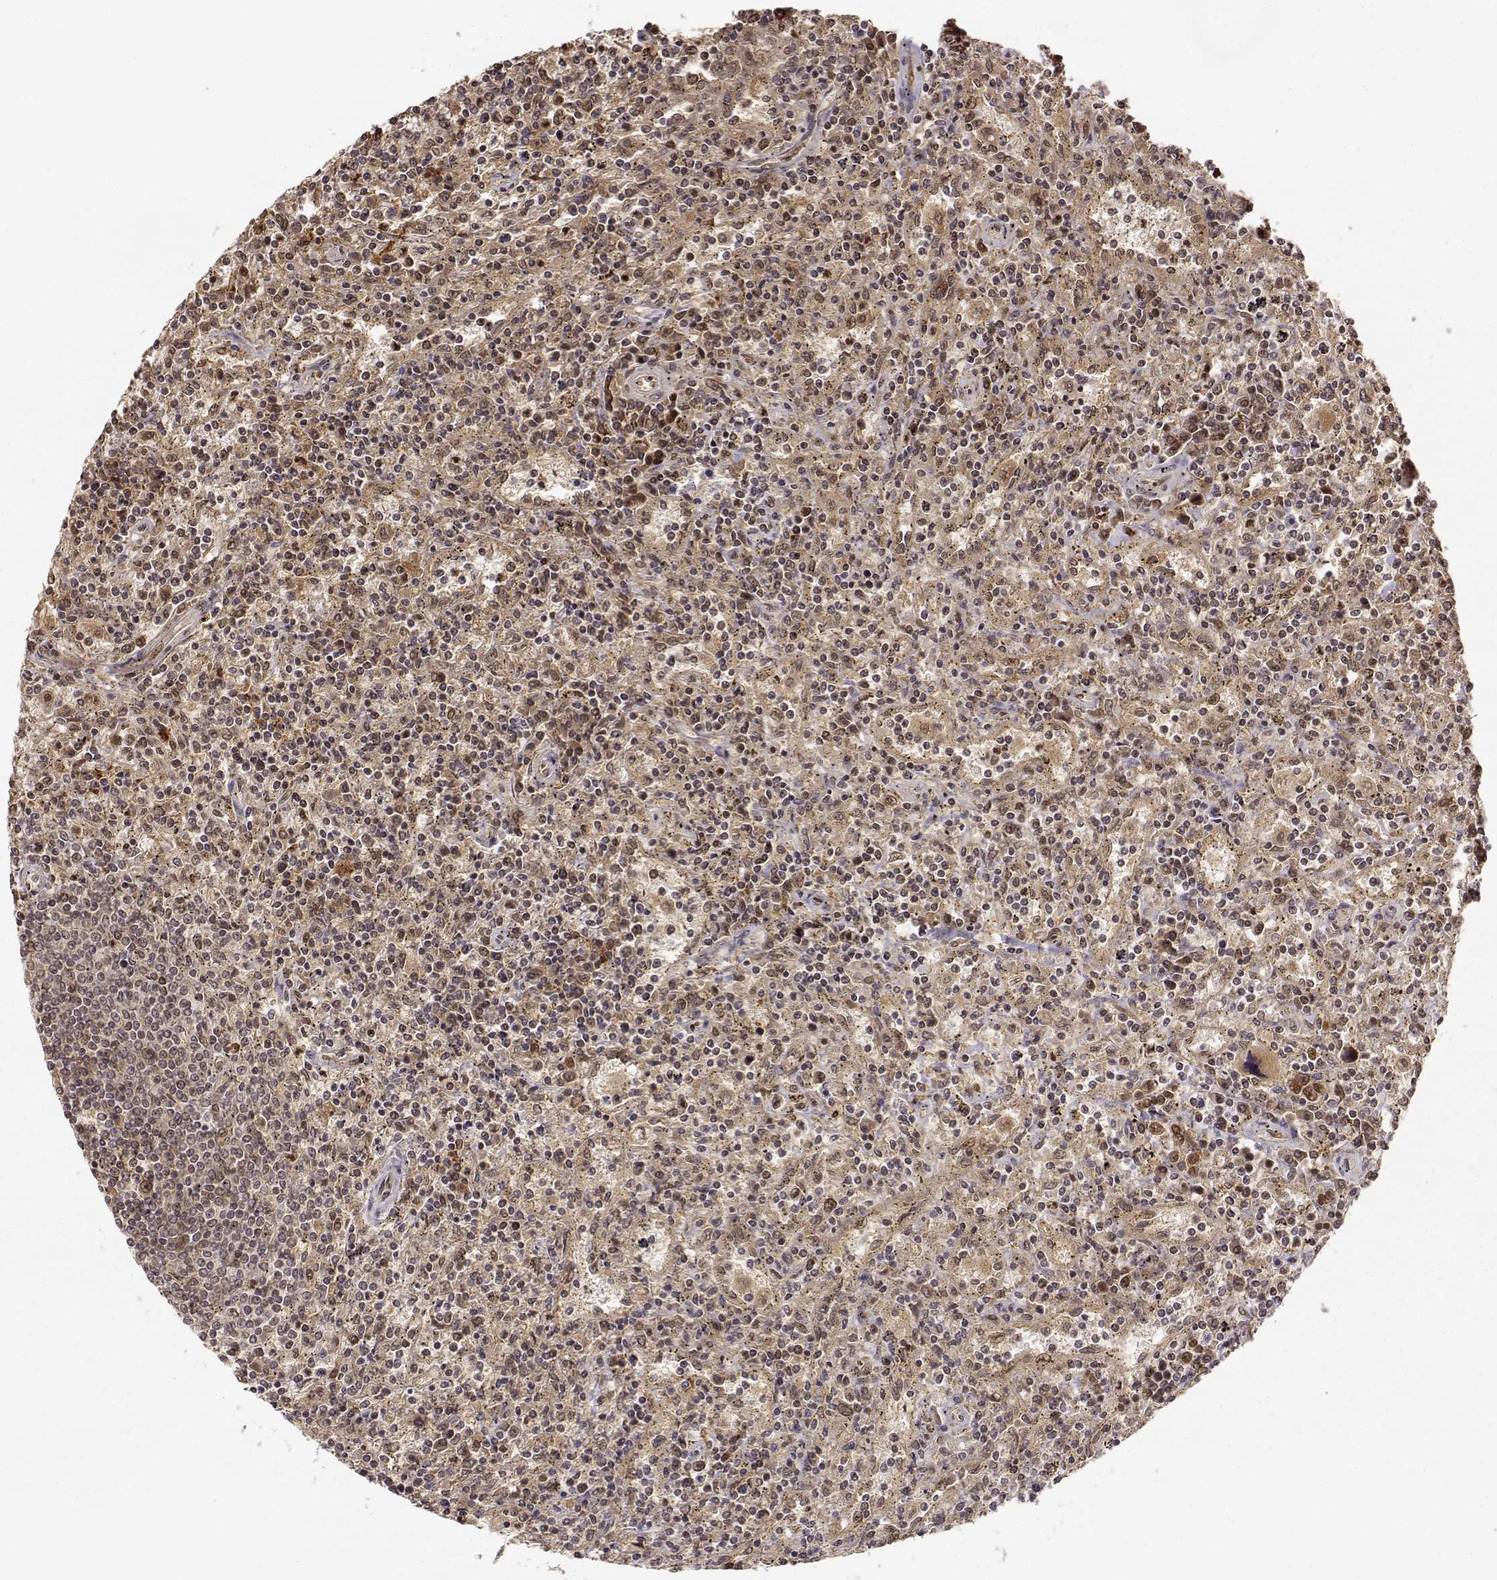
{"staining": {"intensity": "weak", "quantity": ">75%", "location": "cytoplasmic/membranous,nuclear"}, "tissue": "lymphoma", "cell_type": "Tumor cells", "image_type": "cancer", "snomed": [{"axis": "morphology", "description": "Malignant lymphoma, non-Hodgkin's type, Low grade"}, {"axis": "topography", "description": "Spleen"}], "caption": "Weak cytoplasmic/membranous and nuclear staining for a protein is appreciated in about >75% of tumor cells of lymphoma using IHC.", "gene": "MAEA", "patient": {"sex": "male", "age": 62}}